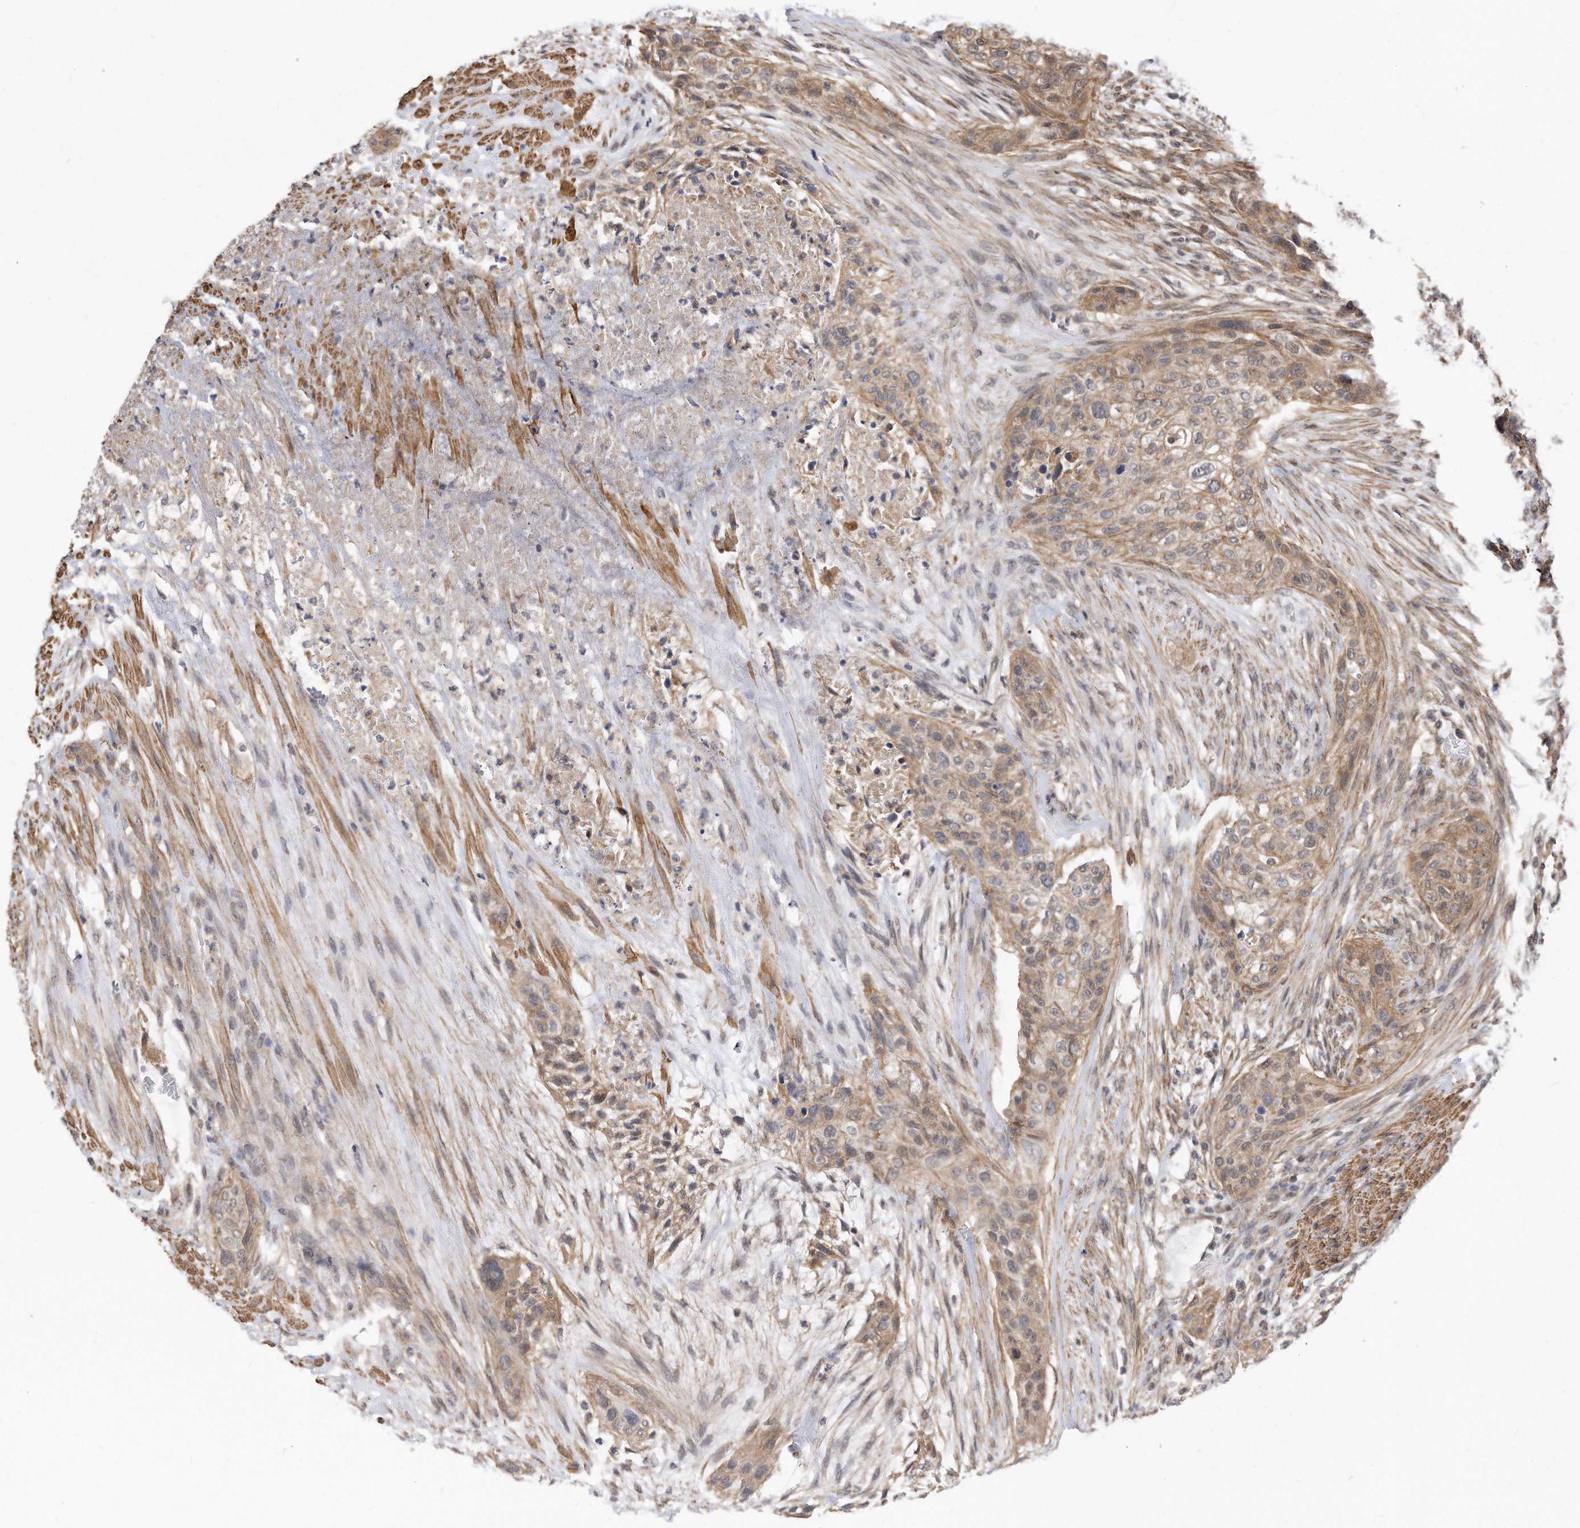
{"staining": {"intensity": "moderate", "quantity": ">75%", "location": "cytoplasmic/membranous,nuclear"}, "tissue": "urothelial cancer", "cell_type": "Tumor cells", "image_type": "cancer", "snomed": [{"axis": "morphology", "description": "Urothelial carcinoma, High grade"}, {"axis": "topography", "description": "Urinary bladder"}], "caption": "A brown stain labels moderate cytoplasmic/membranous and nuclear staining of a protein in human urothelial carcinoma (high-grade) tumor cells.", "gene": "TCP1", "patient": {"sex": "male", "age": 35}}